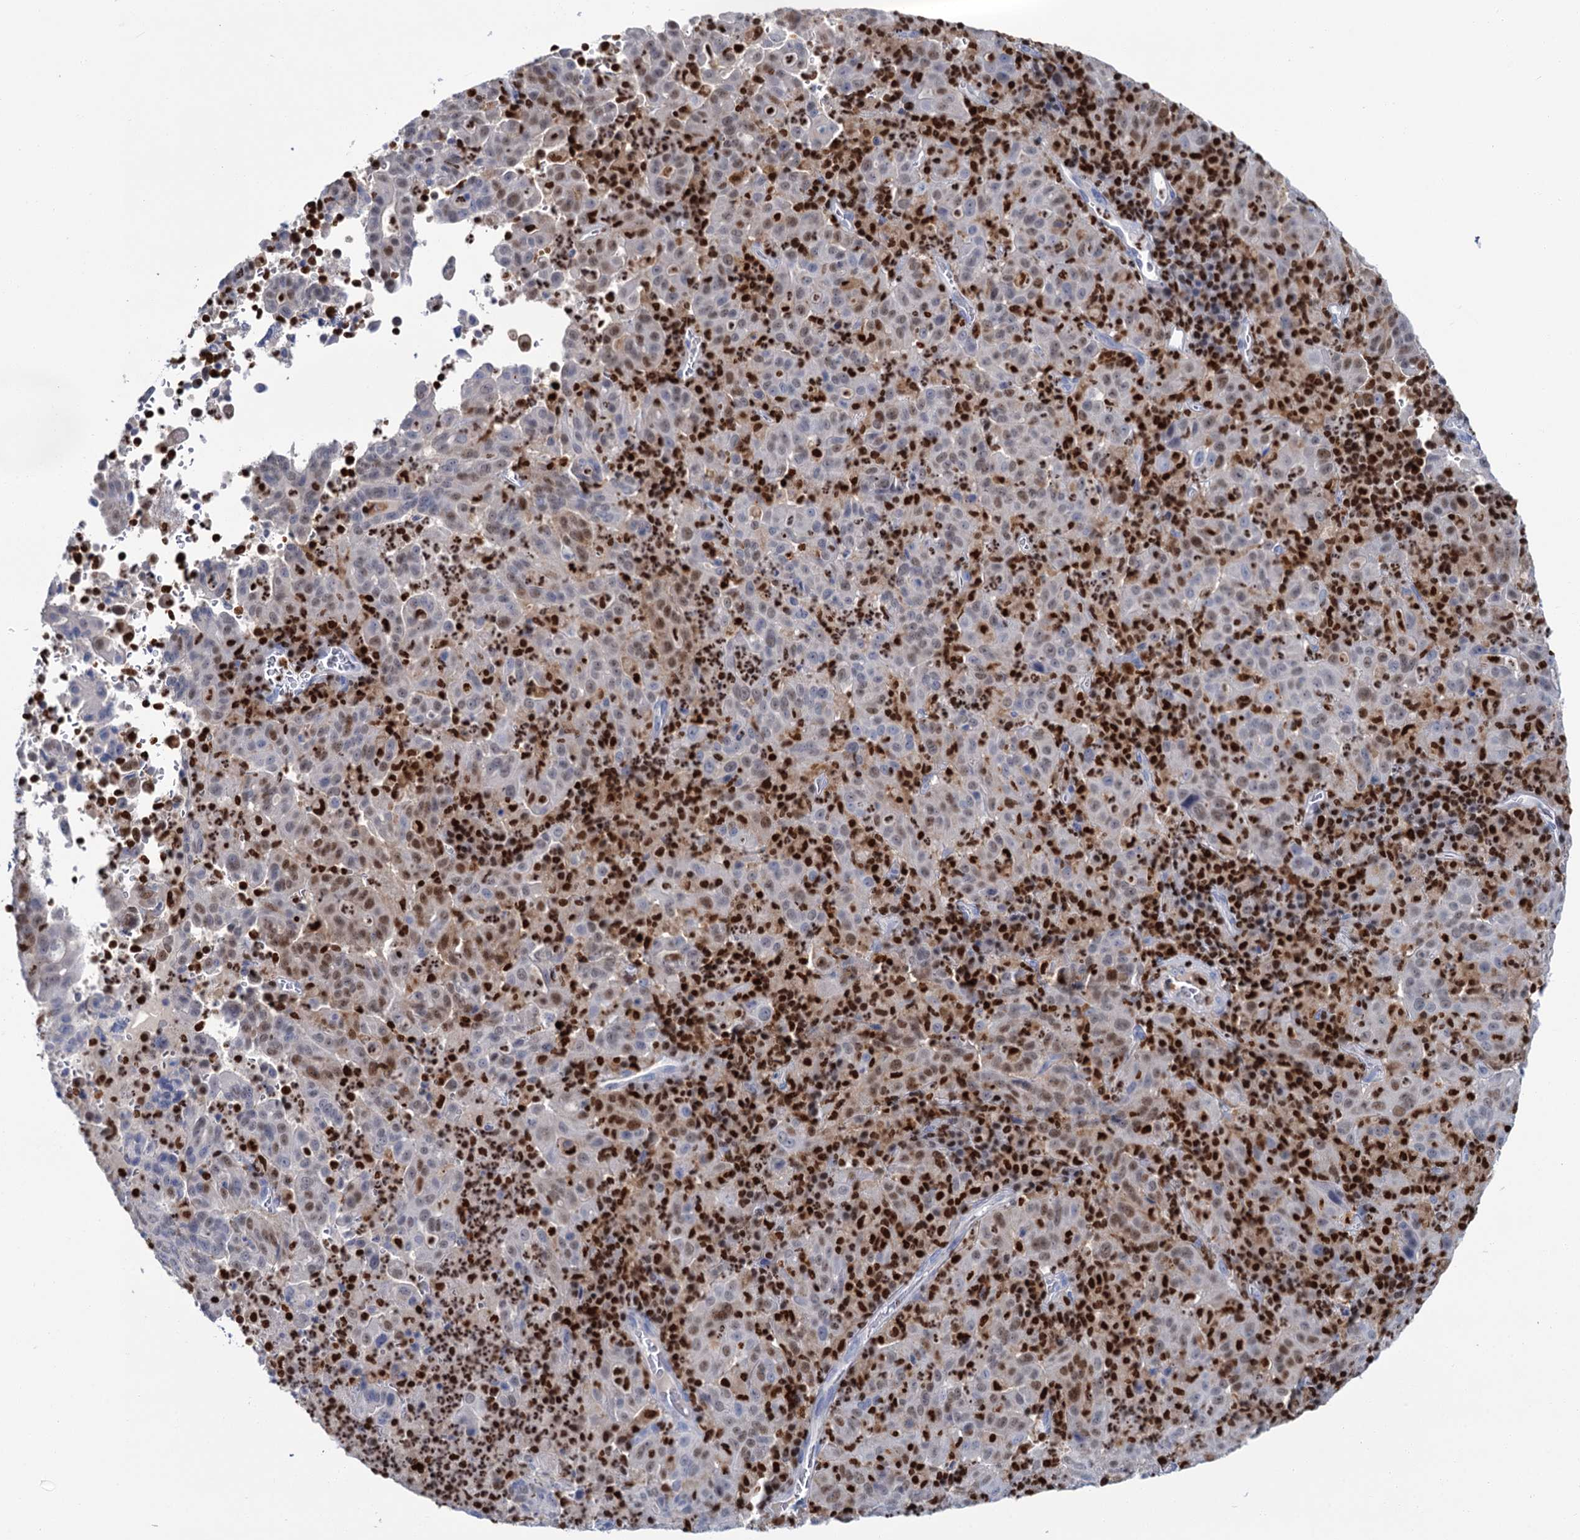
{"staining": {"intensity": "moderate", "quantity": "25%-75%", "location": "nuclear"}, "tissue": "pancreatic cancer", "cell_type": "Tumor cells", "image_type": "cancer", "snomed": [{"axis": "morphology", "description": "Adenocarcinoma, NOS"}, {"axis": "topography", "description": "Pancreas"}], "caption": "Immunohistochemical staining of human pancreatic cancer demonstrates moderate nuclear protein staining in about 25%-75% of tumor cells. (Stains: DAB (3,3'-diaminobenzidine) in brown, nuclei in blue, Microscopy: brightfield microscopy at high magnification).", "gene": "CELF2", "patient": {"sex": "male", "age": 63}}